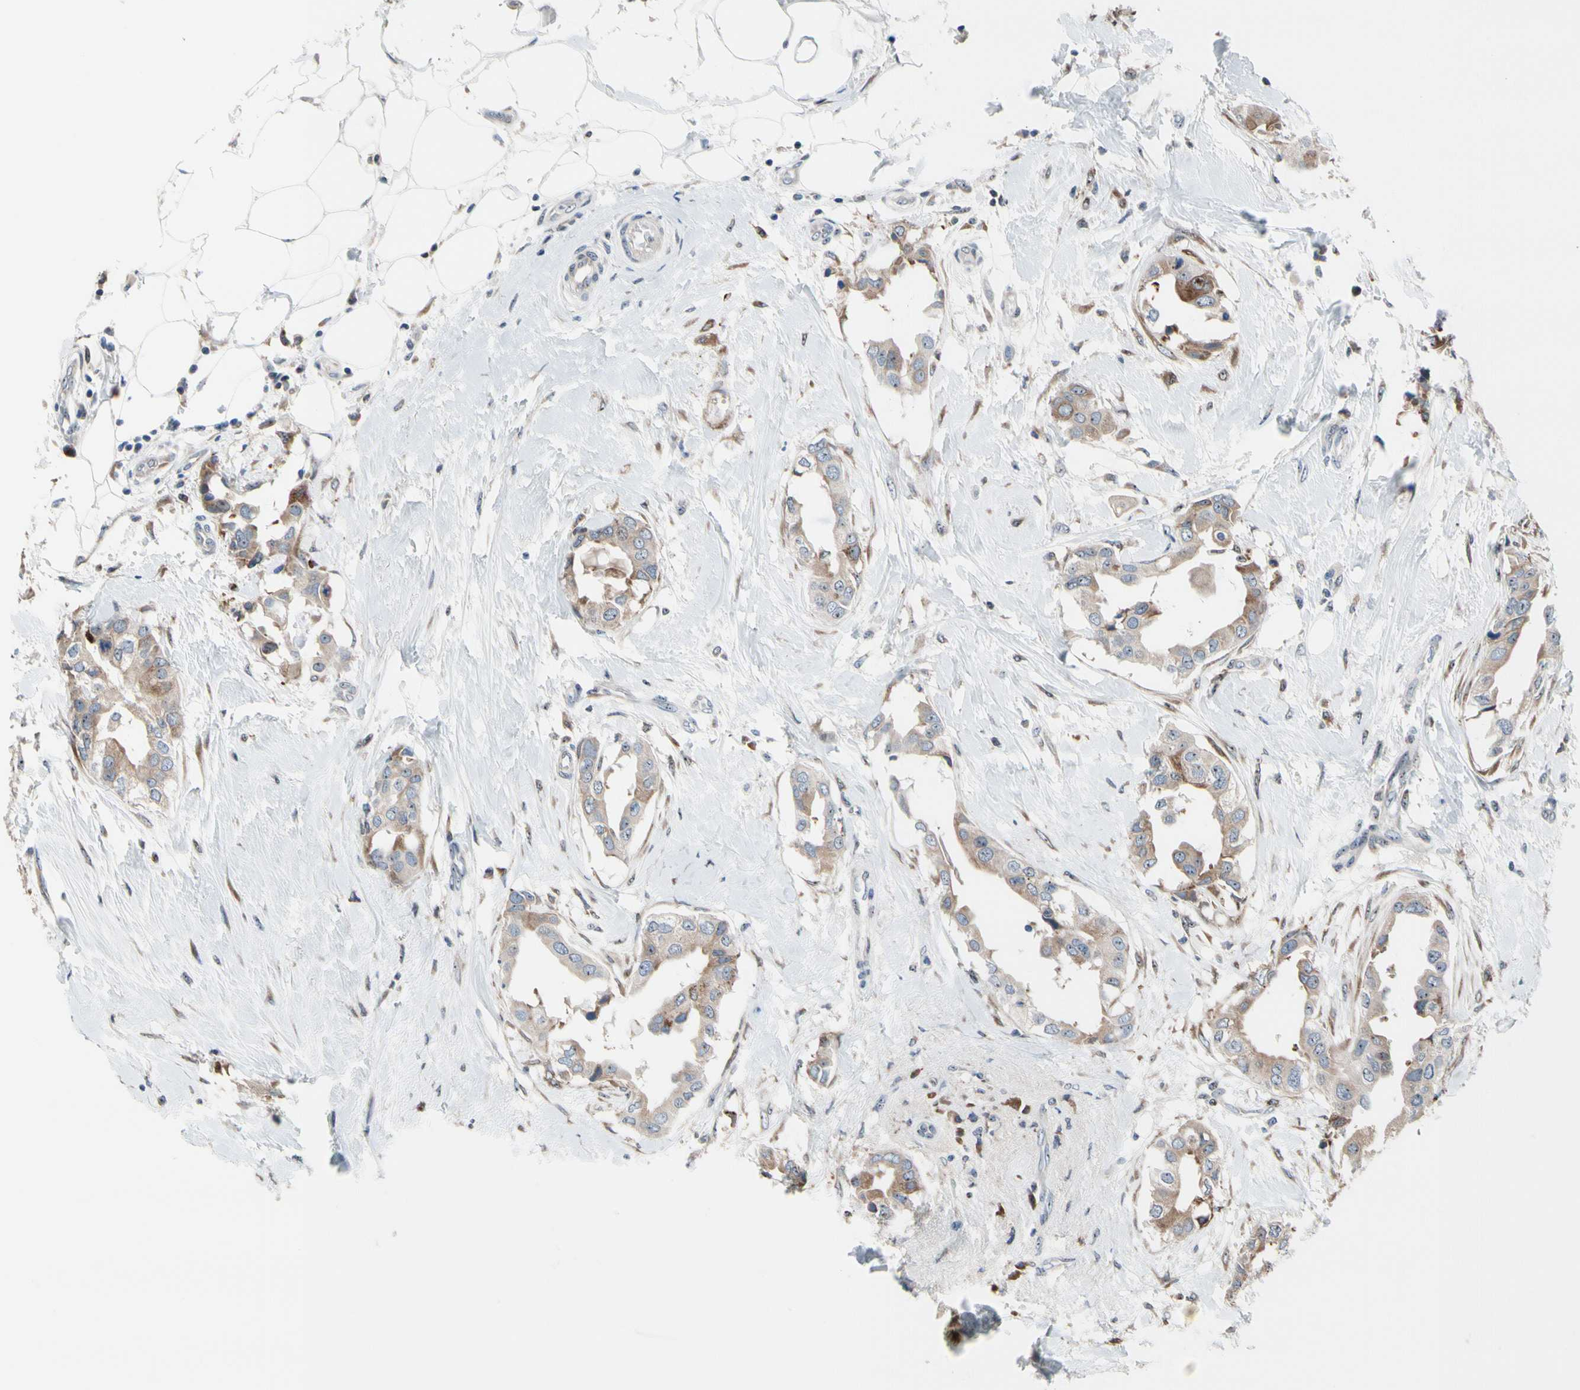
{"staining": {"intensity": "weak", "quantity": ">75%", "location": "cytoplasmic/membranous"}, "tissue": "breast cancer", "cell_type": "Tumor cells", "image_type": "cancer", "snomed": [{"axis": "morphology", "description": "Duct carcinoma"}, {"axis": "topography", "description": "Breast"}], "caption": "This photomicrograph demonstrates breast cancer stained with IHC to label a protein in brown. The cytoplasmic/membranous of tumor cells show weak positivity for the protein. Nuclei are counter-stained blue.", "gene": "TMED7", "patient": {"sex": "female", "age": 40}}